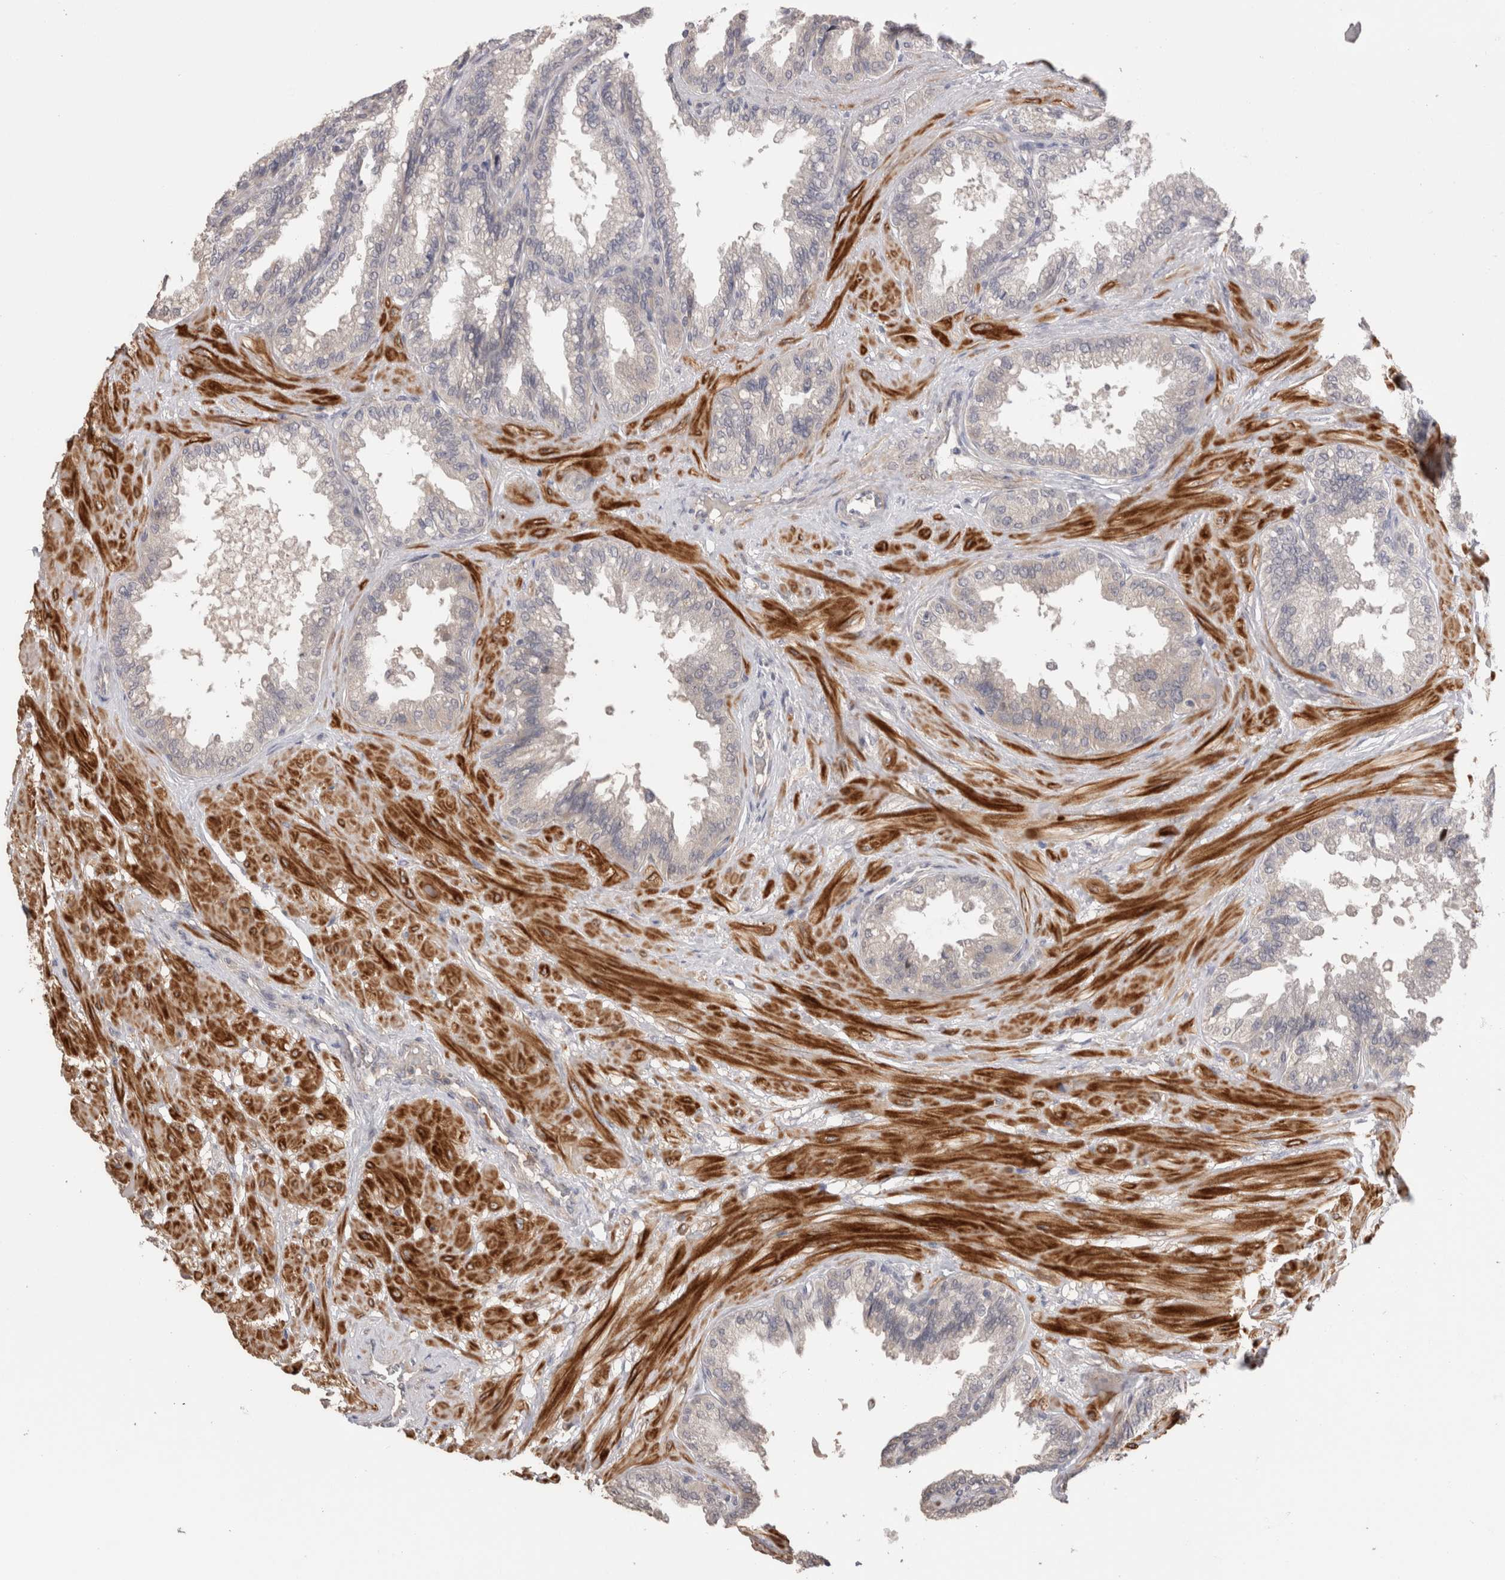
{"staining": {"intensity": "negative", "quantity": "none", "location": "none"}, "tissue": "seminal vesicle", "cell_type": "Glandular cells", "image_type": "normal", "snomed": [{"axis": "morphology", "description": "Normal tissue, NOS"}, {"axis": "topography", "description": "Seminal veicle"}], "caption": "IHC micrograph of normal seminal vesicle: human seminal vesicle stained with DAB (3,3'-diaminobenzidine) exhibits no significant protein positivity in glandular cells.", "gene": "CRYBG1", "patient": {"sex": "male", "age": 46}}